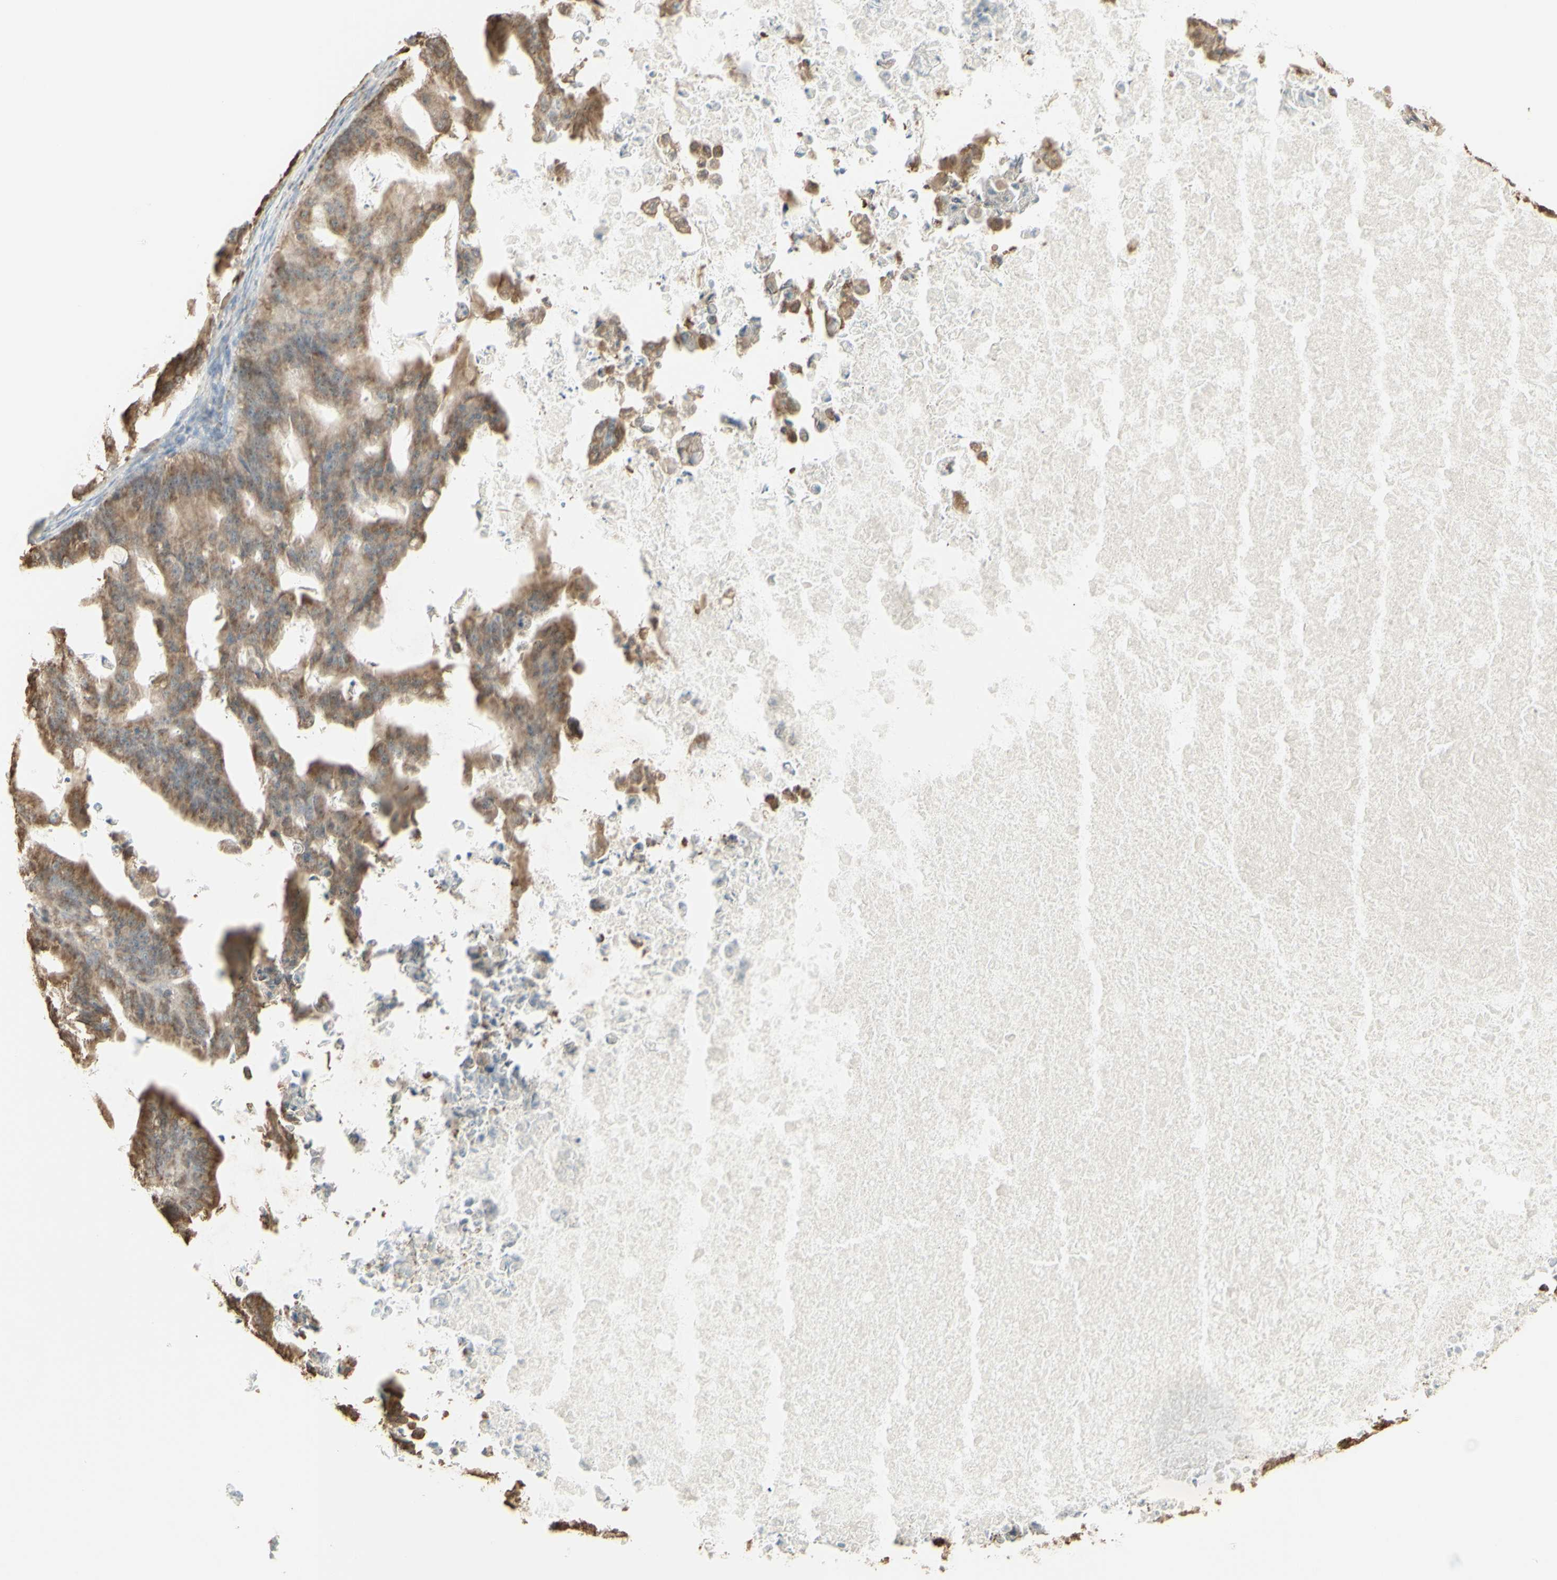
{"staining": {"intensity": "moderate", "quantity": ">75%", "location": "cytoplasmic/membranous"}, "tissue": "ovarian cancer", "cell_type": "Tumor cells", "image_type": "cancer", "snomed": [{"axis": "morphology", "description": "Cystadenocarcinoma, mucinous, NOS"}, {"axis": "topography", "description": "Ovary"}], "caption": "Immunohistochemistry of ovarian cancer (mucinous cystadenocarcinoma) exhibits medium levels of moderate cytoplasmic/membranous positivity in about >75% of tumor cells. The staining is performed using DAB brown chromogen to label protein expression. The nuclei are counter-stained blue using hematoxylin.", "gene": "EEF1B2", "patient": {"sex": "female", "age": 37}}